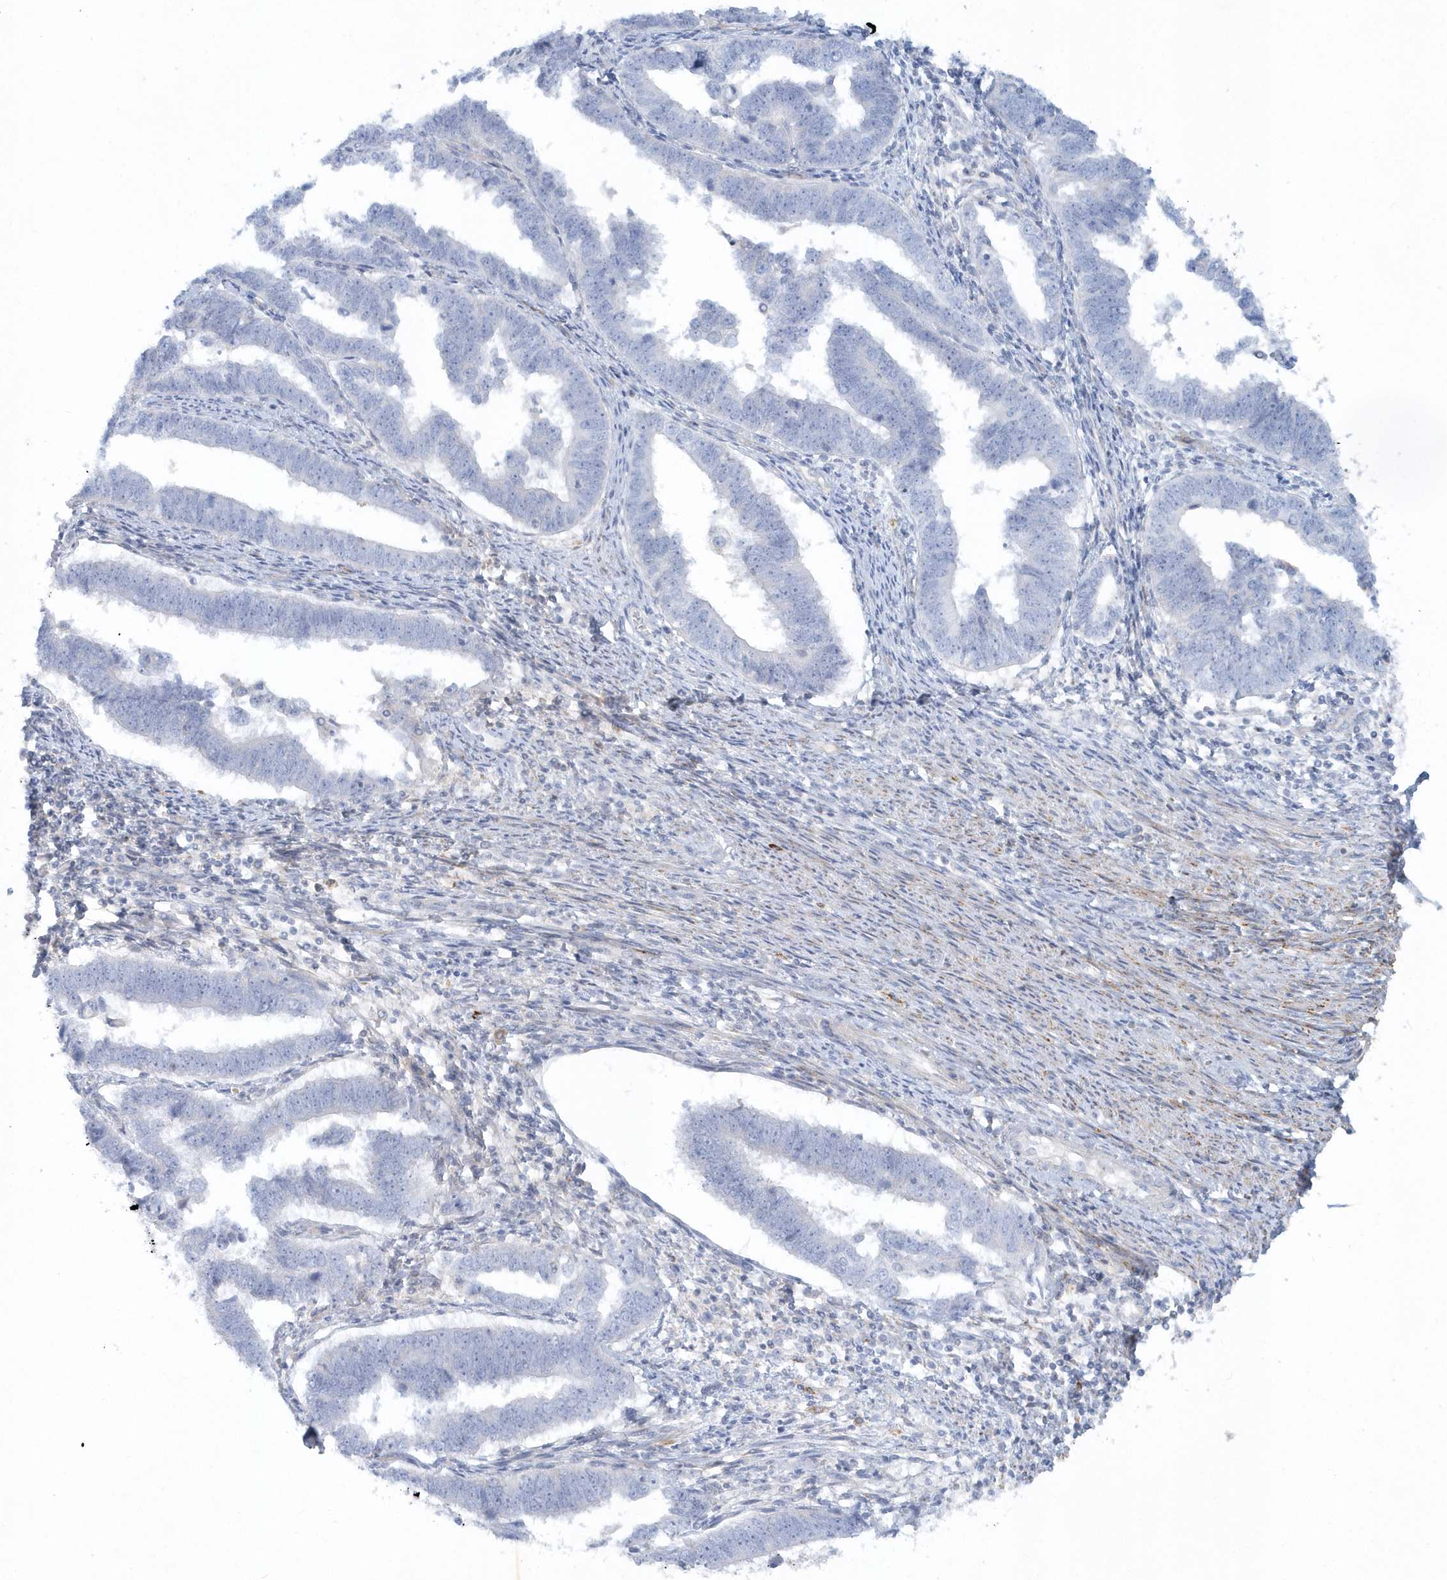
{"staining": {"intensity": "negative", "quantity": "none", "location": "none"}, "tissue": "endometrial cancer", "cell_type": "Tumor cells", "image_type": "cancer", "snomed": [{"axis": "morphology", "description": "Adenocarcinoma, NOS"}, {"axis": "topography", "description": "Endometrium"}], "caption": "Immunohistochemistry (IHC) histopathology image of adenocarcinoma (endometrial) stained for a protein (brown), which shows no positivity in tumor cells. (DAB IHC visualized using brightfield microscopy, high magnification).", "gene": "DNAH1", "patient": {"sex": "female", "age": 75}}